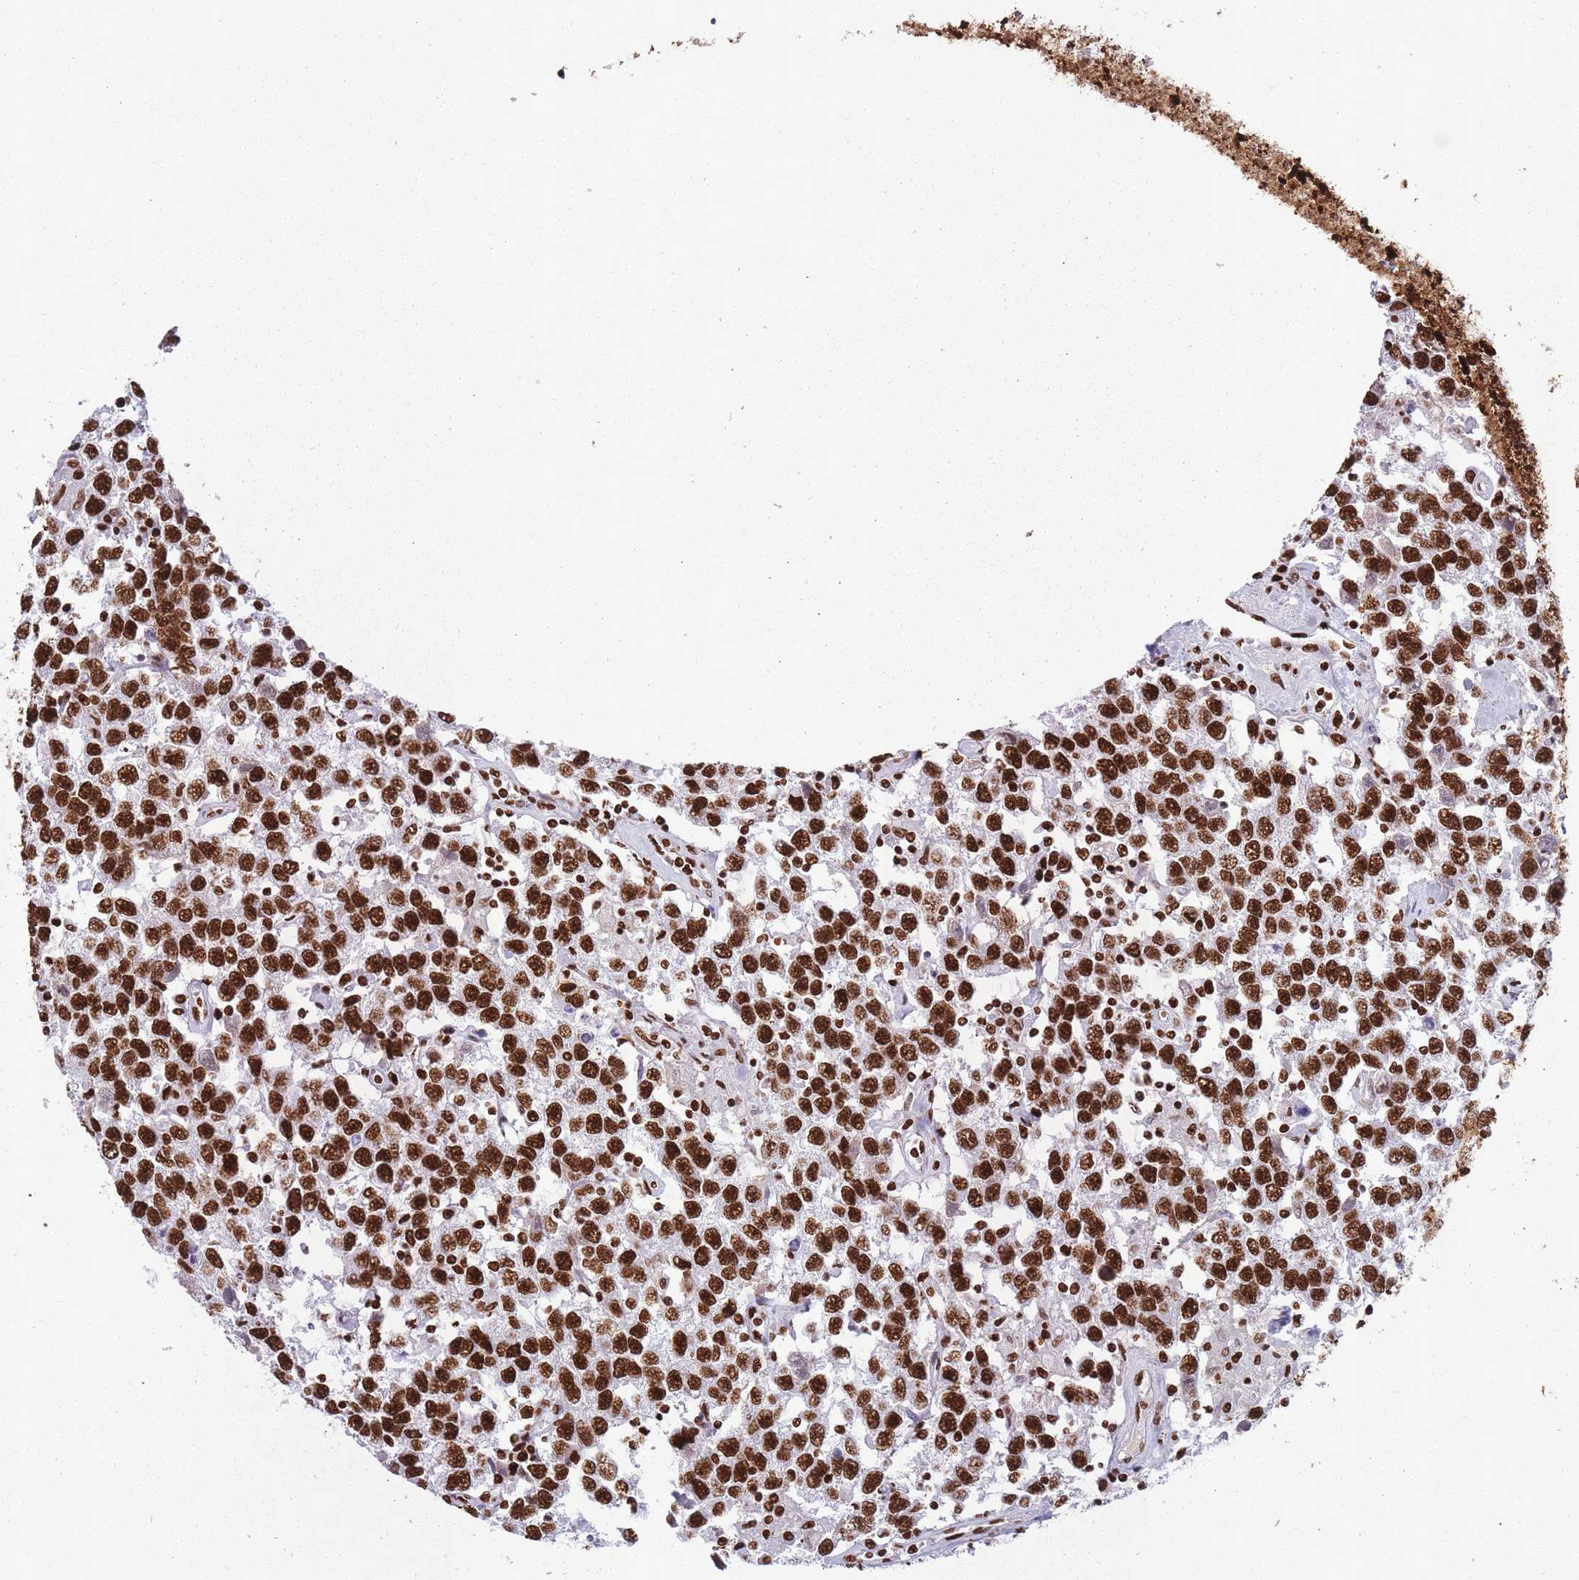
{"staining": {"intensity": "strong", "quantity": ">75%", "location": "nuclear"}, "tissue": "testis cancer", "cell_type": "Tumor cells", "image_type": "cancer", "snomed": [{"axis": "morphology", "description": "Seminoma, NOS"}, {"axis": "topography", "description": "Testis"}], "caption": "Immunohistochemical staining of testis cancer exhibits strong nuclear protein staining in approximately >75% of tumor cells.", "gene": "HNRNPUL1", "patient": {"sex": "male", "age": 41}}